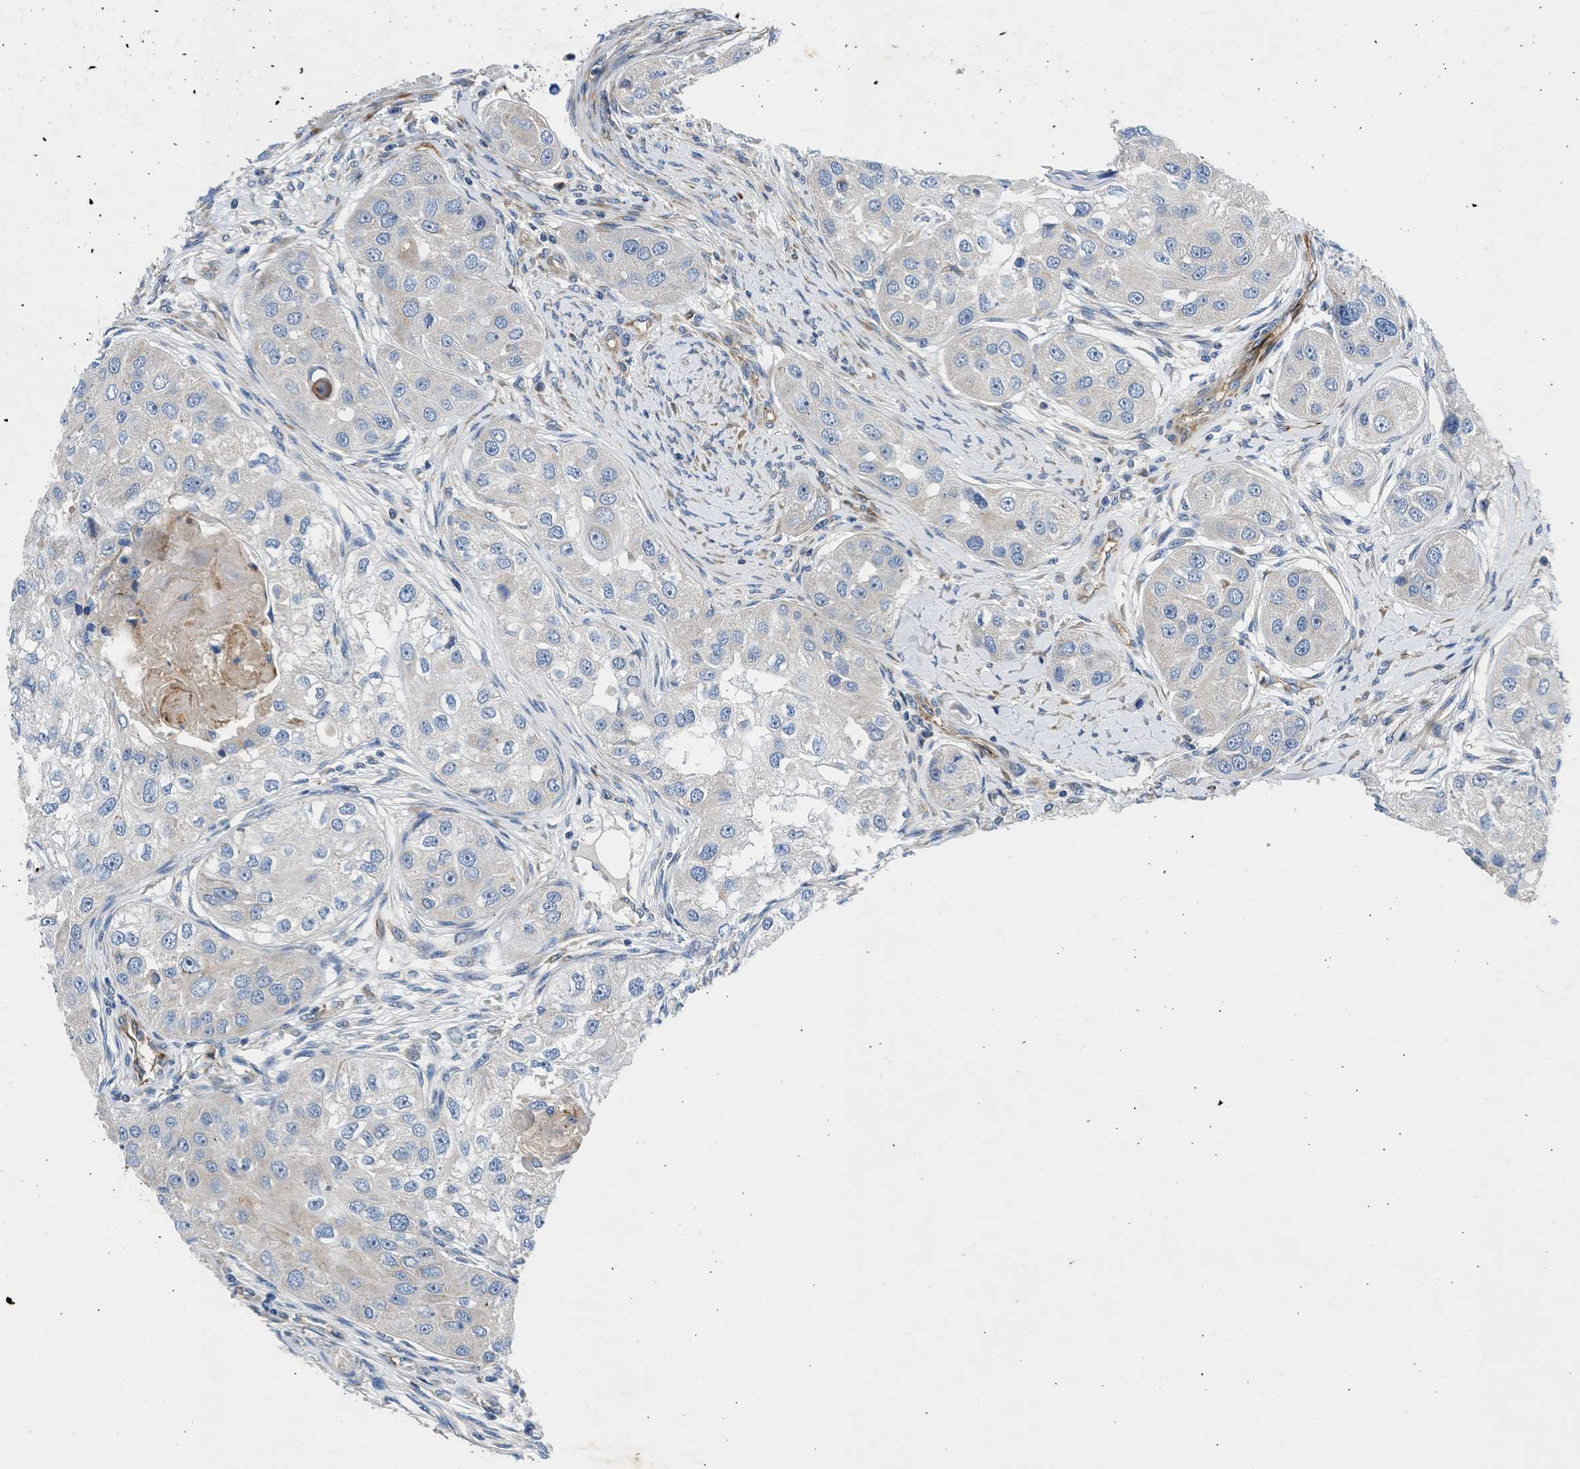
{"staining": {"intensity": "weak", "quantity": "<25%", "location": "cytoplasmic/membranous"}, "tissue": "head and neck cancer", "cell_type": "Tumor cells", "image_type": "cancer", "snomed": [{"axis": "morphology", "description": "Normal tissue, NOS"}, {"axis": "morphology", "description": "Squamous cell carcinoma, NOS"}, {"axis": "topography", "description": "Skeletal muscle"}, {"axis": "topography", "description": "Head-Neck"}], "caption": "This histopathology image is of head and neck cancer (squamous cell carcinoma) stained with IHC to label a protein in brown with the nuclei are counter-stained blue. There is no staining in tumor cells. (DAB IHC with hematoxylin counter stain).", "gene": "ULK4", "patient": {"sex": "male", "age": 51}}